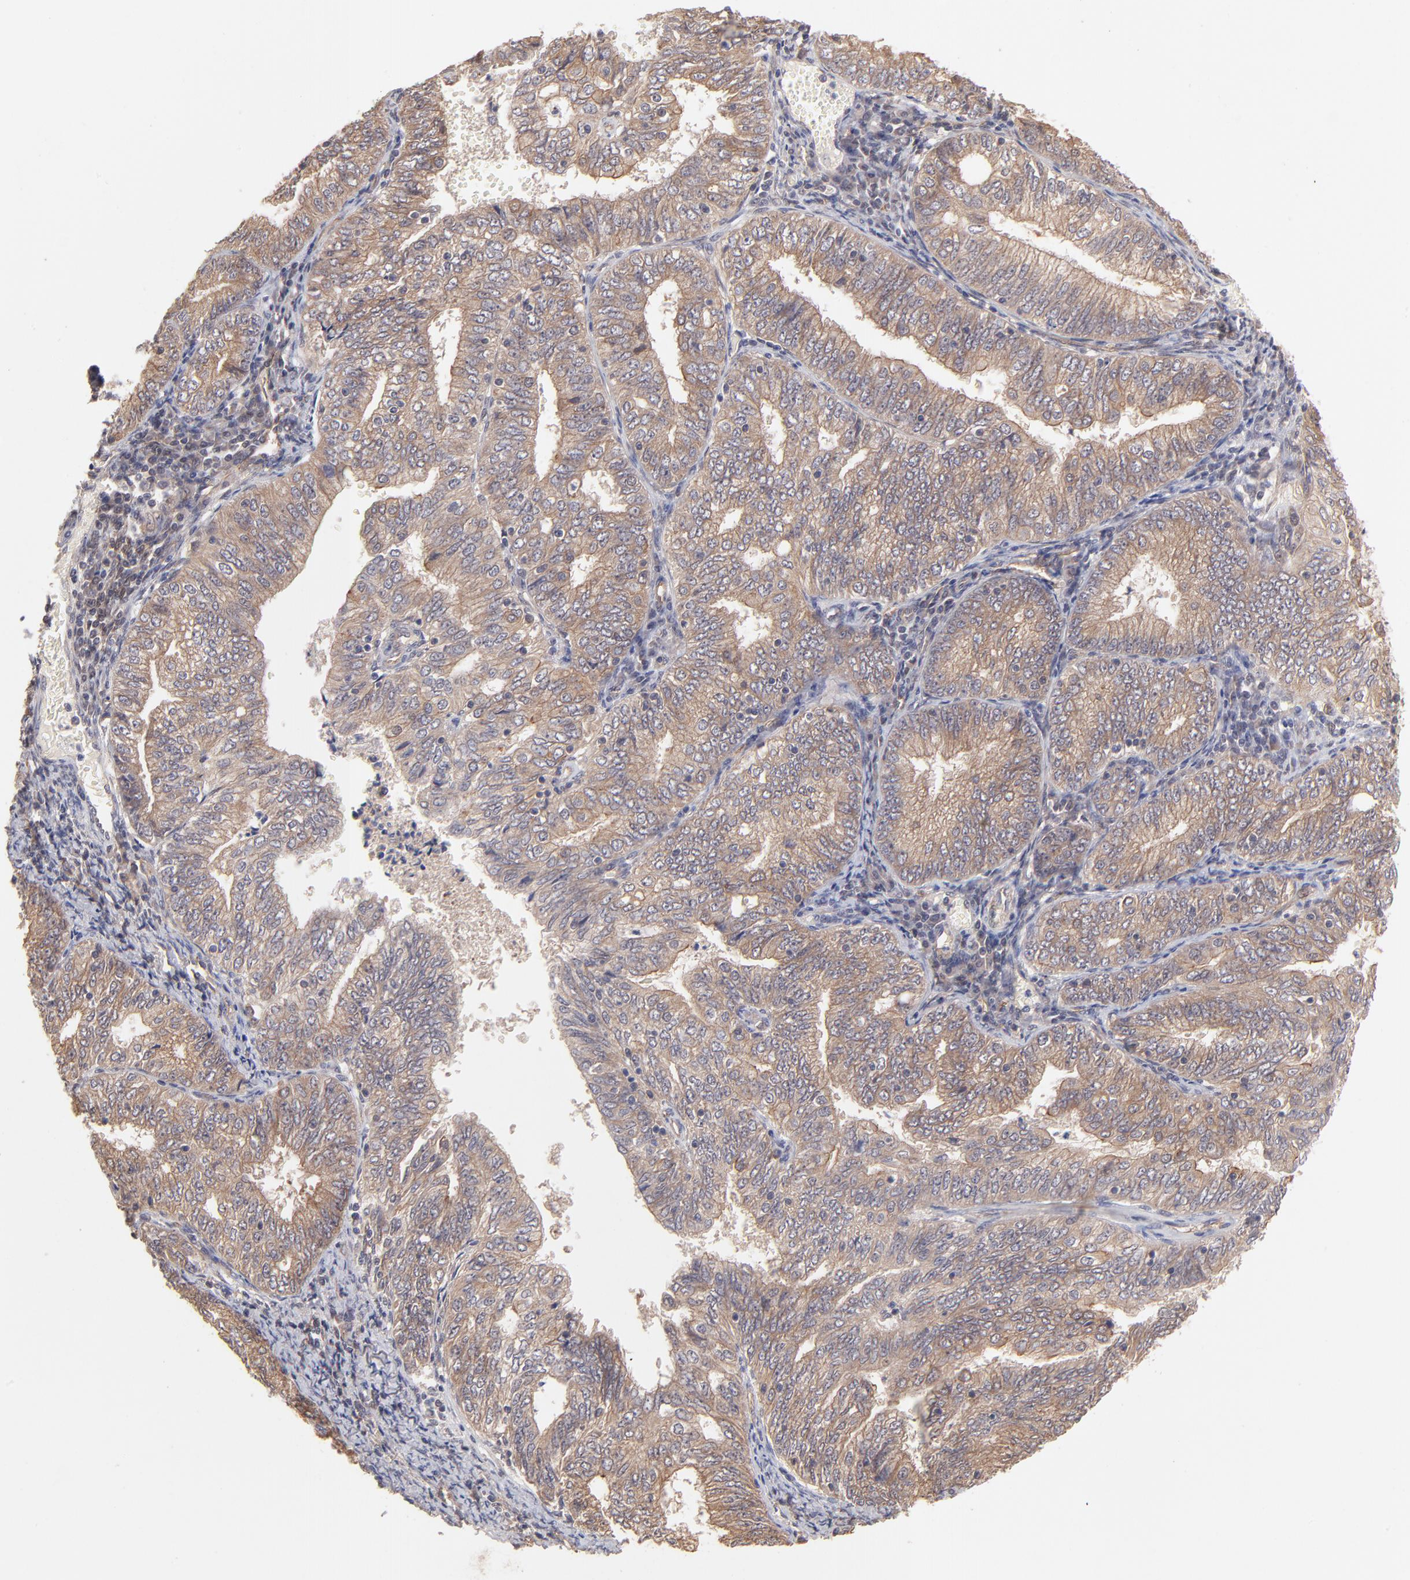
{"staining": {"intensity": "moderate", "quantity": ">75%", "location": "cytoplasmic/membranous"}, "tissue": "endometrial cancer", "cell_type": "Tumor cells", "image_type": "cancer", "snomed": [{"axis": "morphology", "description": "Adenocarcinoma, NOS"}, {"axis": "topography", "description": "Endometrium"}], "caption": "Tumor cells demonstrate medium levels of moderate cytoplasmic/membranous expression in approximately >75% of cells in endometrial cancer (adenocarcinoma). The staining is performed using DAB (3,3'-diaminobenzidine) brown chromogen to label protein expression. The nuclei are counter-stained blue using hematoxylin.", "gene": "STAP2", "patient": {"sex": "female", "age": 69}}